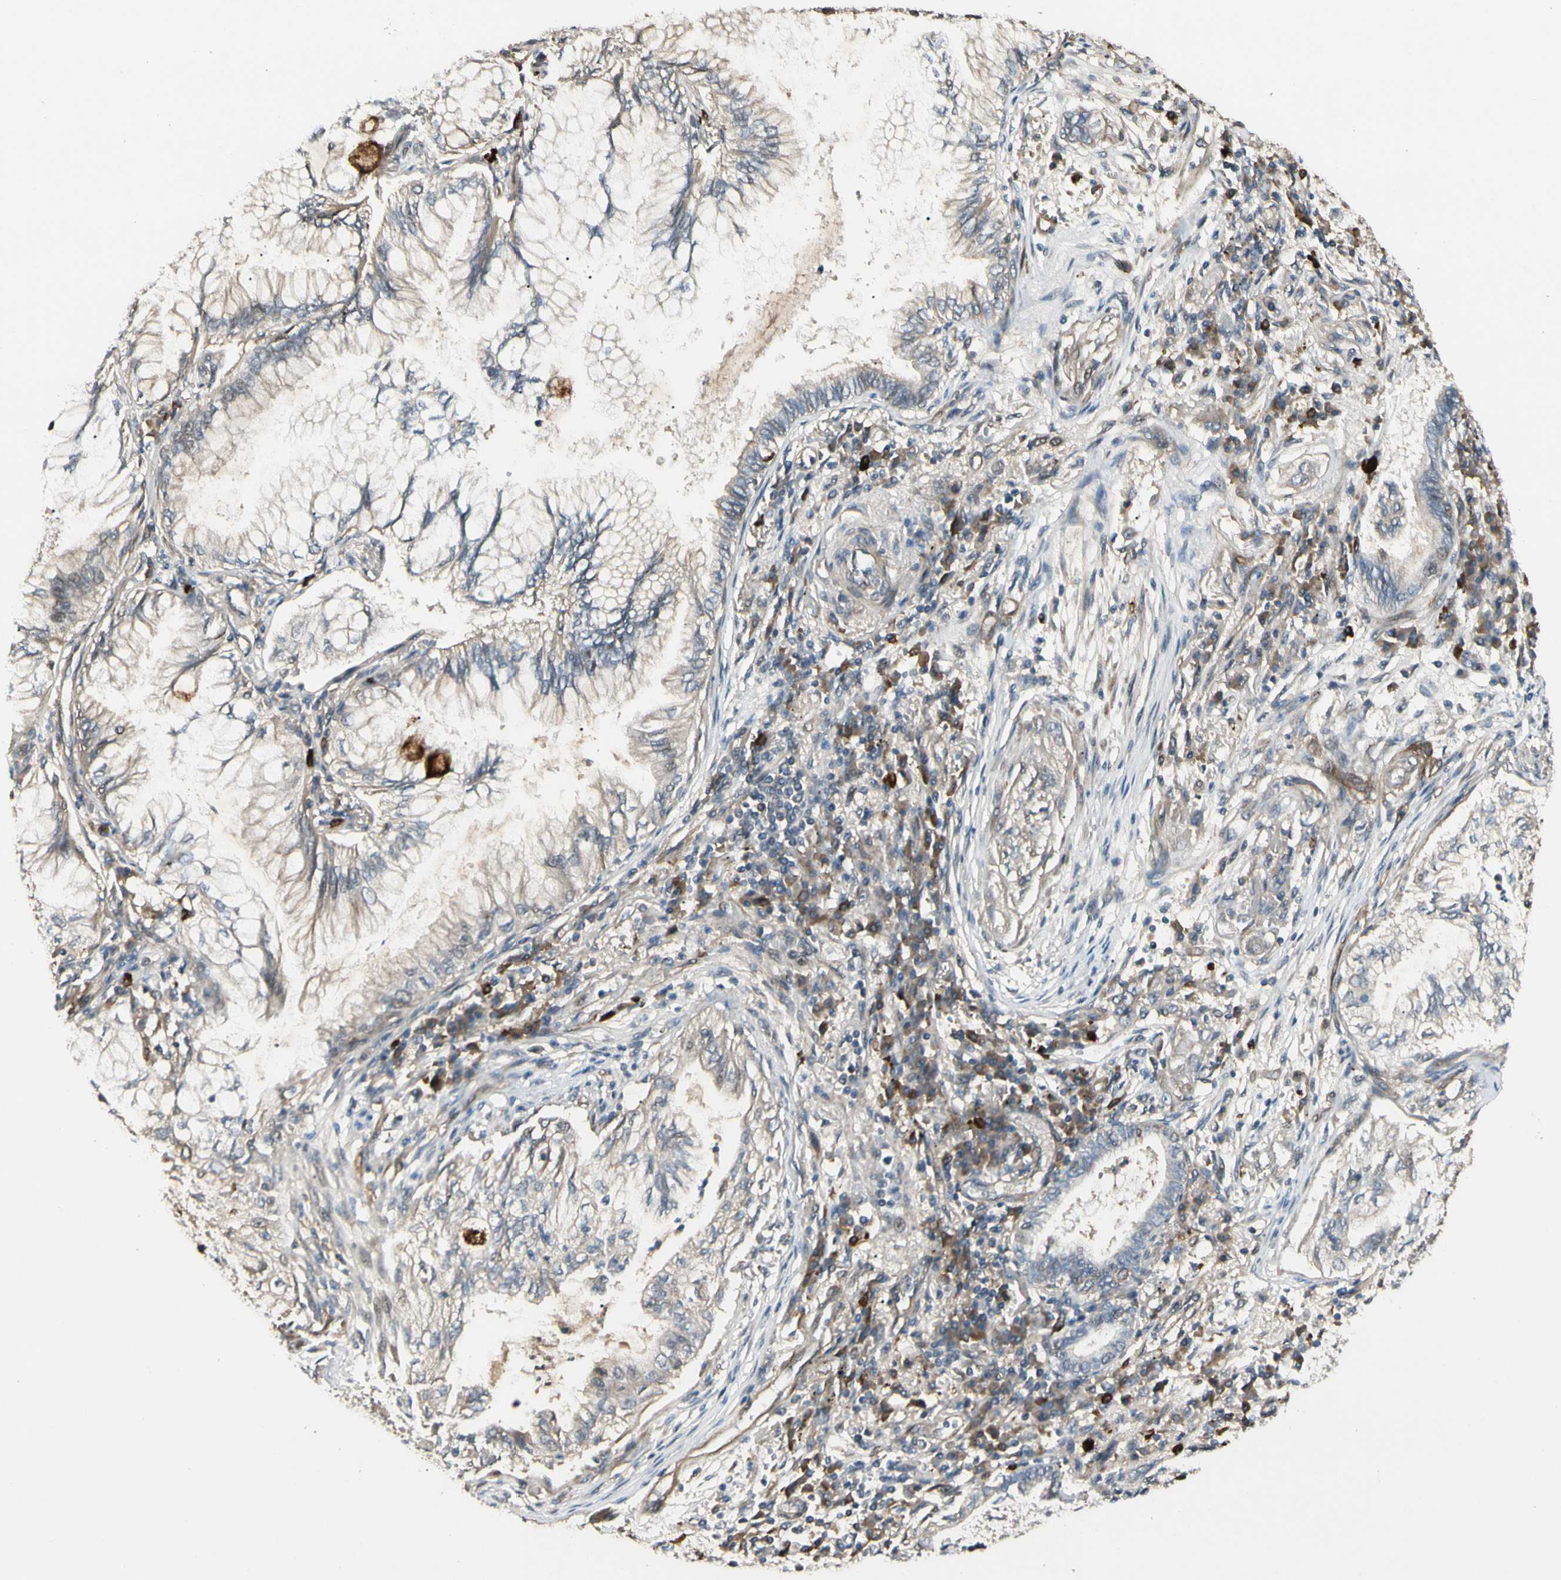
{"staining": {"intensity": "weak", "quantity": "<25%", "location": "cytoplasmic/membranous"}, "tissue": "lung cancer", "cell_type": "Tumor cells", "image_type": "cancer", "snomed": [{"axis": "morphology", "description": "Normal tissue, NOS"}, {"axis": "morphology", "description": "Adenocarcinoma, NOS"}, {"axis": "topography", "description": "Bronchus"}, {"axis": "topography", "description": "Lung"}], "caption": "Tumor cells are negative for protein expression in human lung adenocarcinoma.", "gene": "ATG4C", "patient": {"sex": "female", "age": 70}}